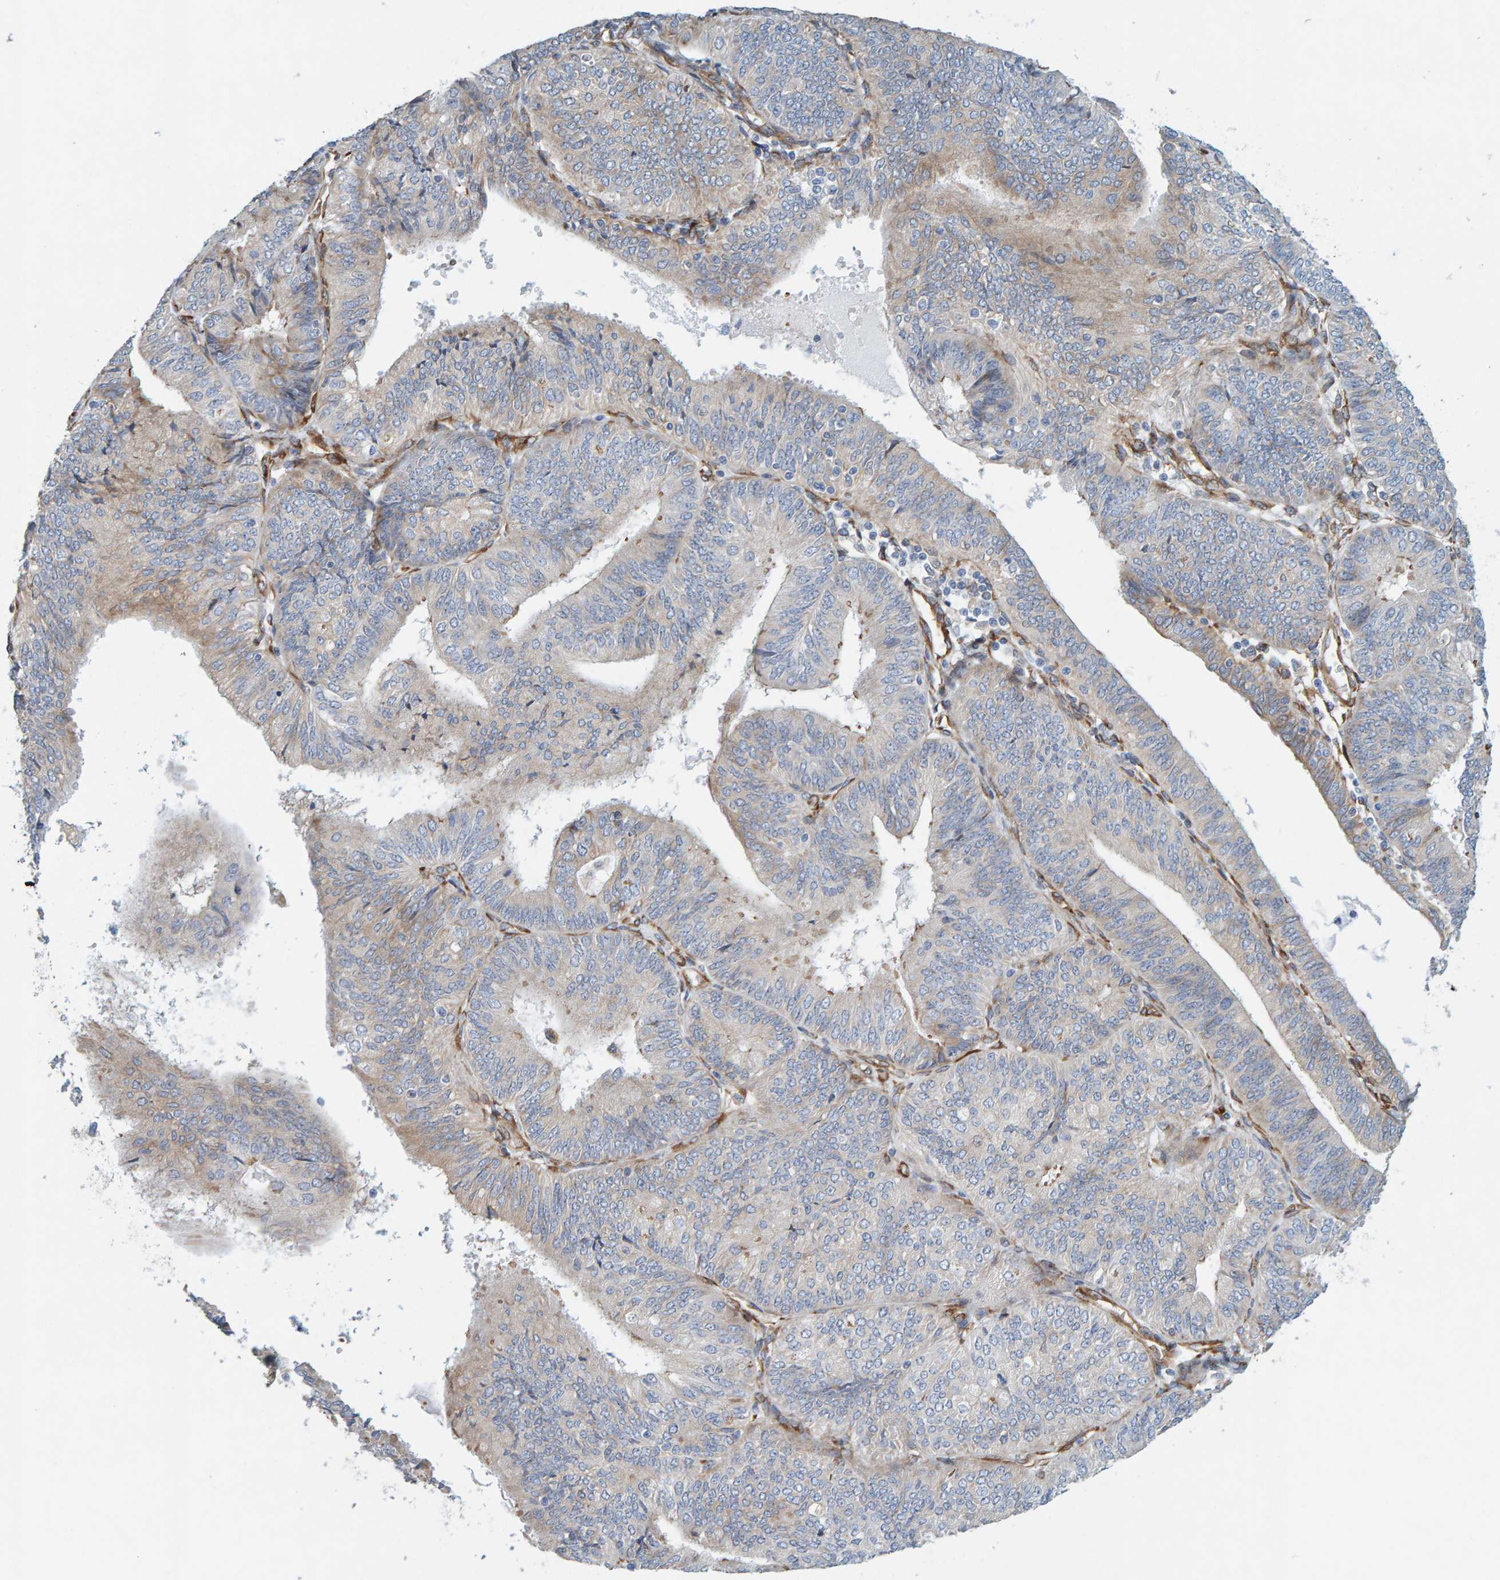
{"staining": {"intensity": "weak", "quantity": "25%-75%", "location": "cytoplasmic/membranous"}, "tissue": "endometrial cancer", "cell_type": "Tumor cells", "image_type": "cancer", "snomed": [{"axis": "morphology", "description": "Adenocarcinoma, NOS"}, {"axis": "topography", "description": "Endometrium"}], "caption": "This image shows adenocarcinoma (endometrial) stained with IHC to label a protein in brown. The cytoplasmic/membranous of tumor cells show weak positivity for the protein. Nuclei are counter-stained blue.", "gene": "MMP16", "patient": {"sex": "female", "age": 58}}